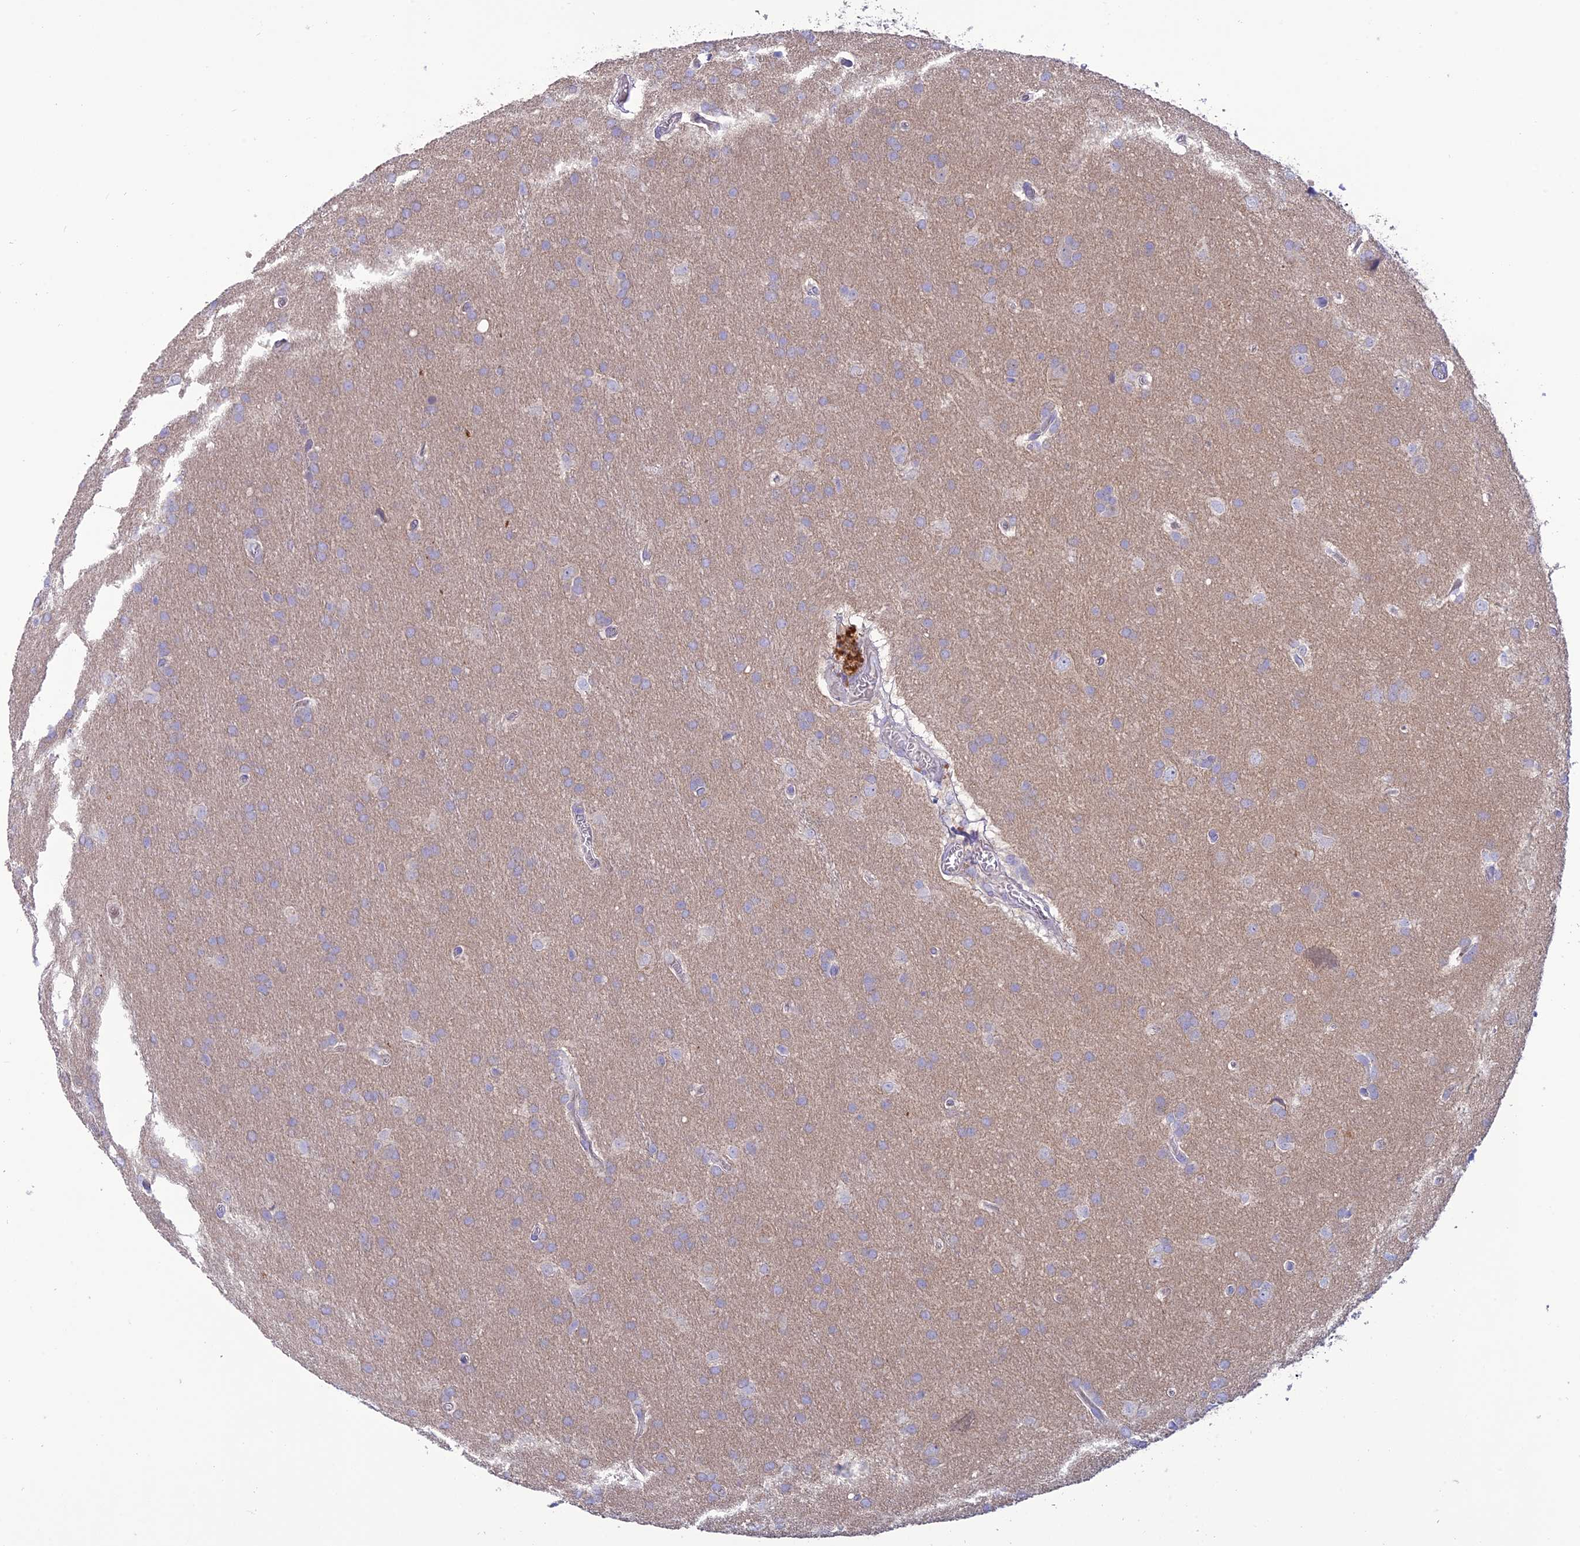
{"staining": {"intensity": "negative", "quantity": "none", "location": "none"}, "tissue": "glioma", "cell_type": "Tumor cells", "image_type": "cancer", "snomed": [{"axis": "morphology", "description": "Glioma, malignant, Low grade"}, {"axis": "topography", "description": "Brain"}], "caption": "Tumor cells are negative for brown protein staining in malignant glioma (low-grade). (DAB (3,3'-diaminobenzidine) immunohistochemistry visualized using brightfield microscopy, high magnification).", "gene": "SFT2D2", "patient": {"sex": "female", "age": 32}}